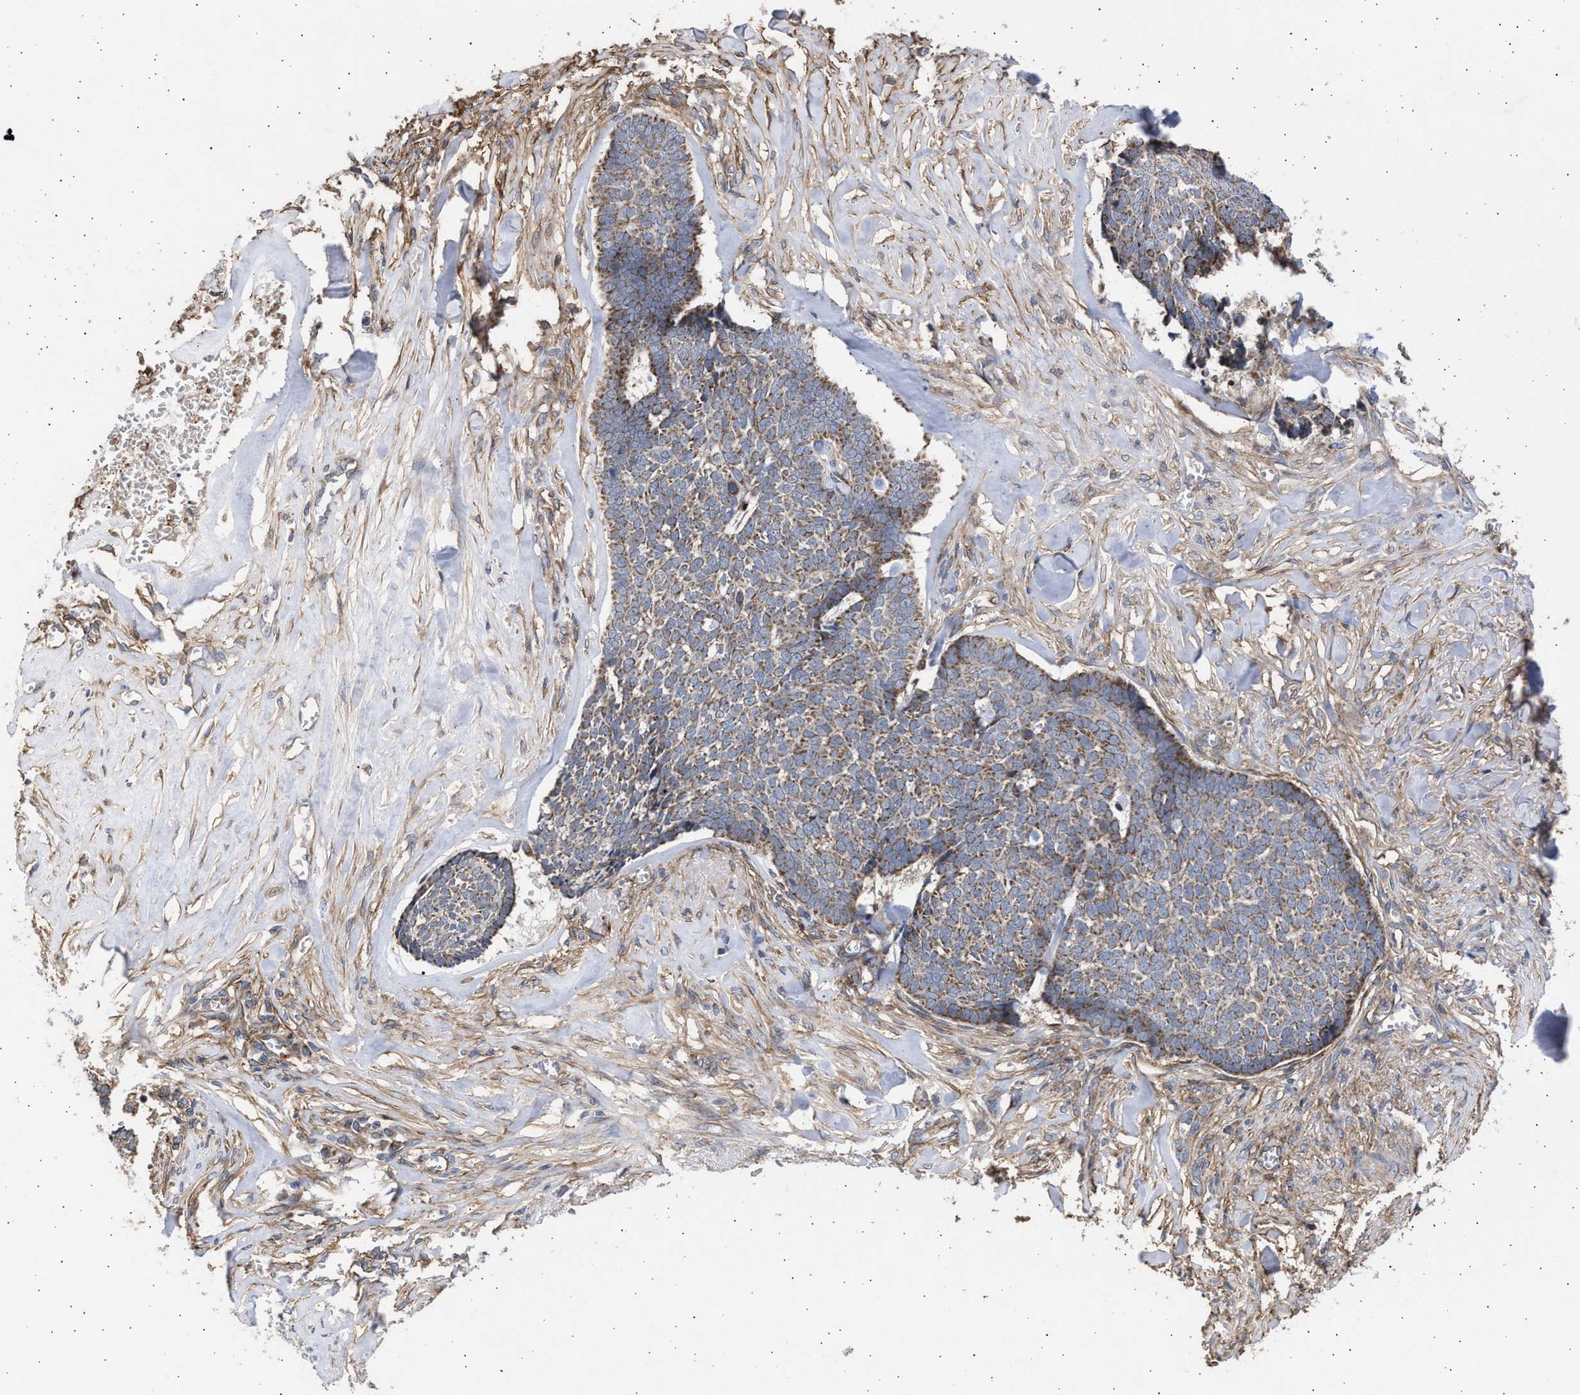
{"staining": {"intensity": "moderate", "quantity": ">75%", "location": "cytoplasmic/membranous"}, "tissue": "skin cancer", "cell_type": "Tumor cells", "image_type": "cancer", "snomed": [{"axis": "morphology", "description": "Basal cell carcinoma"}, {"axis": "topography", "description": "Skin"}], "caption": "A histopathology image of human skin basal cell carcinoma stained for a protein shows moderate cytoplasmic/membranous brown staining in tumor cells. The protein is shown in brown color, while the nuclei are stained blue.", "gene": "TTC19", "patient": {"sex": "male", "age": 84}}